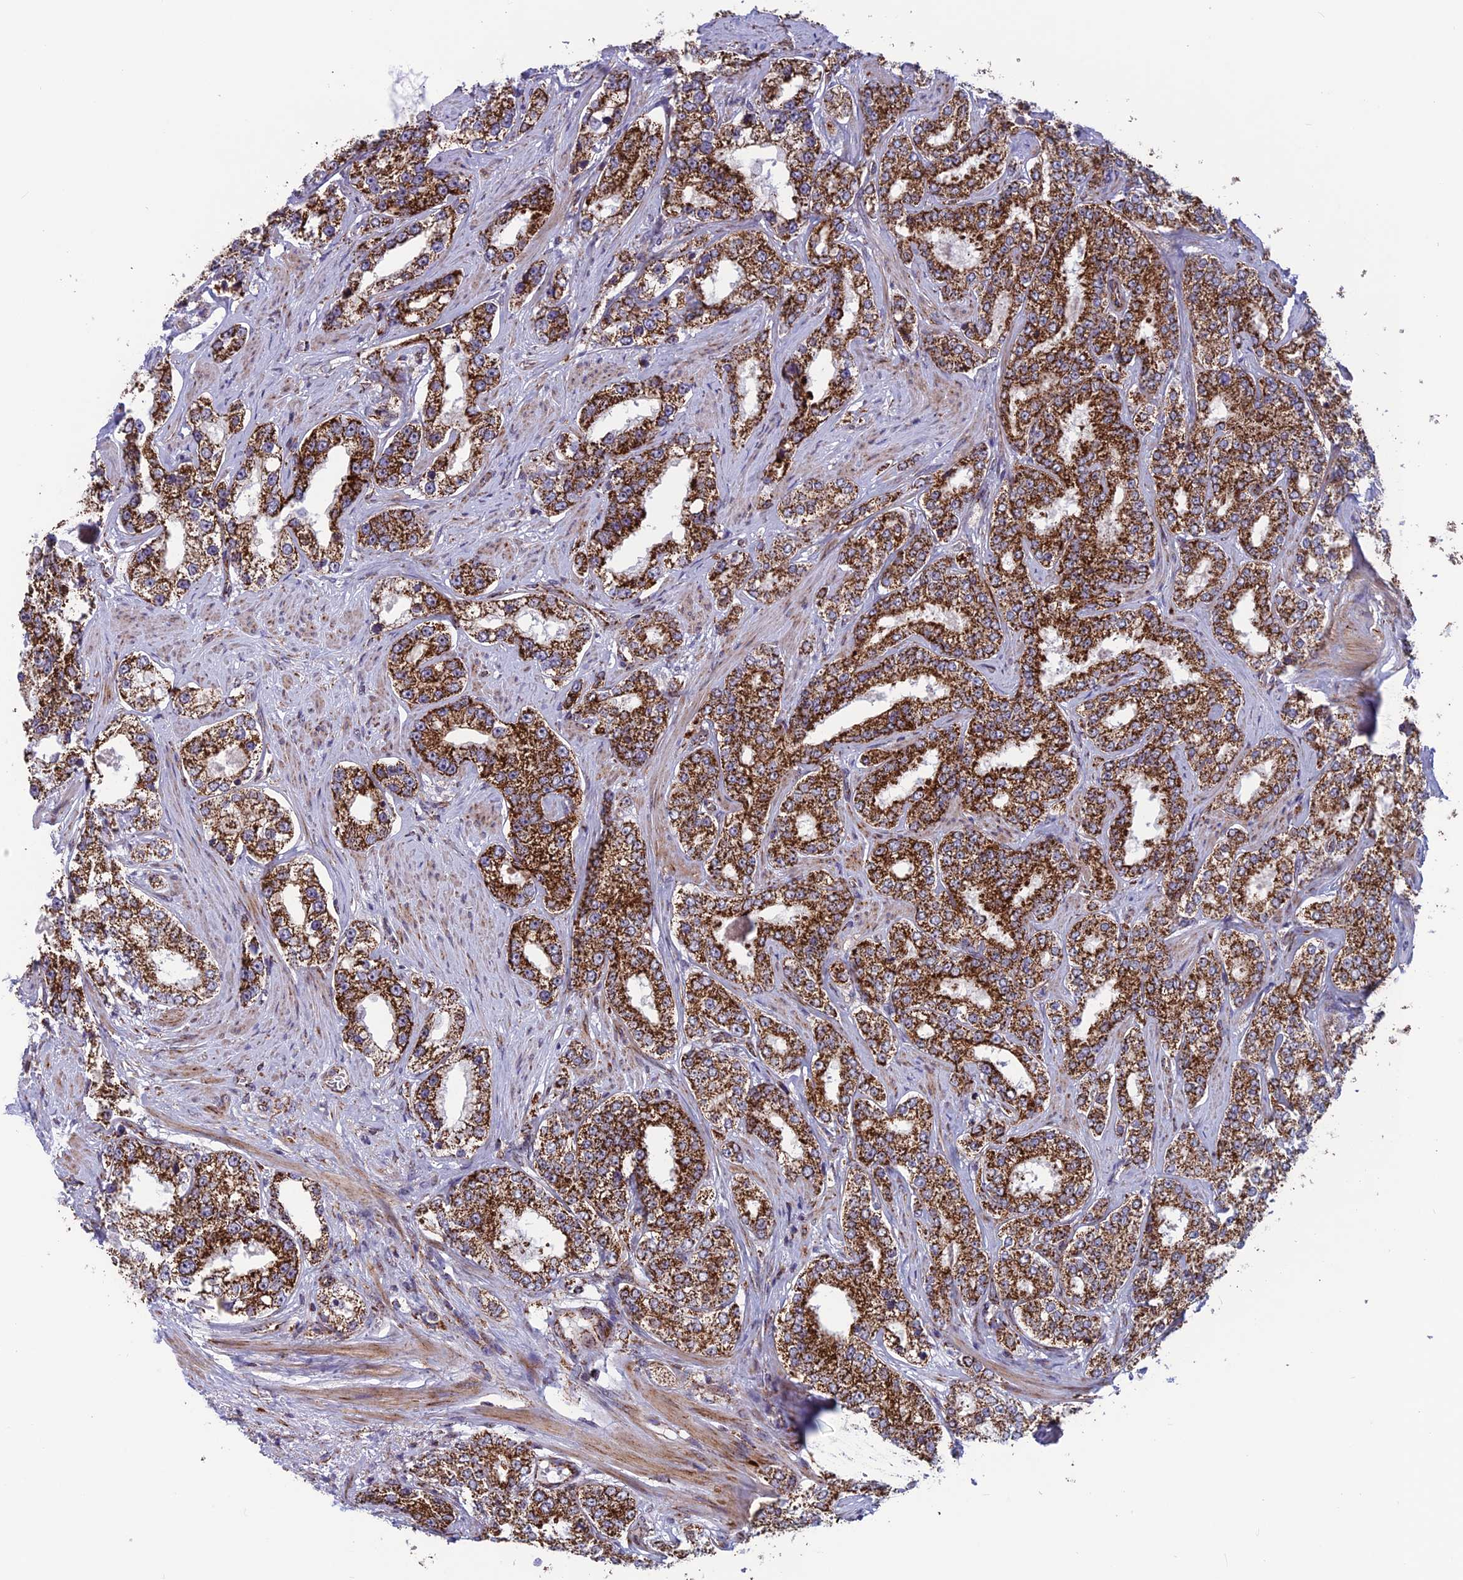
{"staining": {"intensity": "moderate", "quantity": ">75%", "location": "cytoplasmic/membranous"}, "tissue": "prostate cancer", "cell_type": "Tumor cells", "image_type": "cancer", "snomed": [{"axis": "morphology", "description": "Normal tissue, NOS"}, {"axis": "morphology", "description": "Adenocarcinoma, High grade"}, {"axis": "topography", "description": "Prostate"}], "caption": "Human adenocarcinoma (high-grade) (prostate) stained with a protein marker demonstrates moderate staining in tumor cells.", "gene": "MRPS18B", "patient": {"sex": "male", "age": 83}}